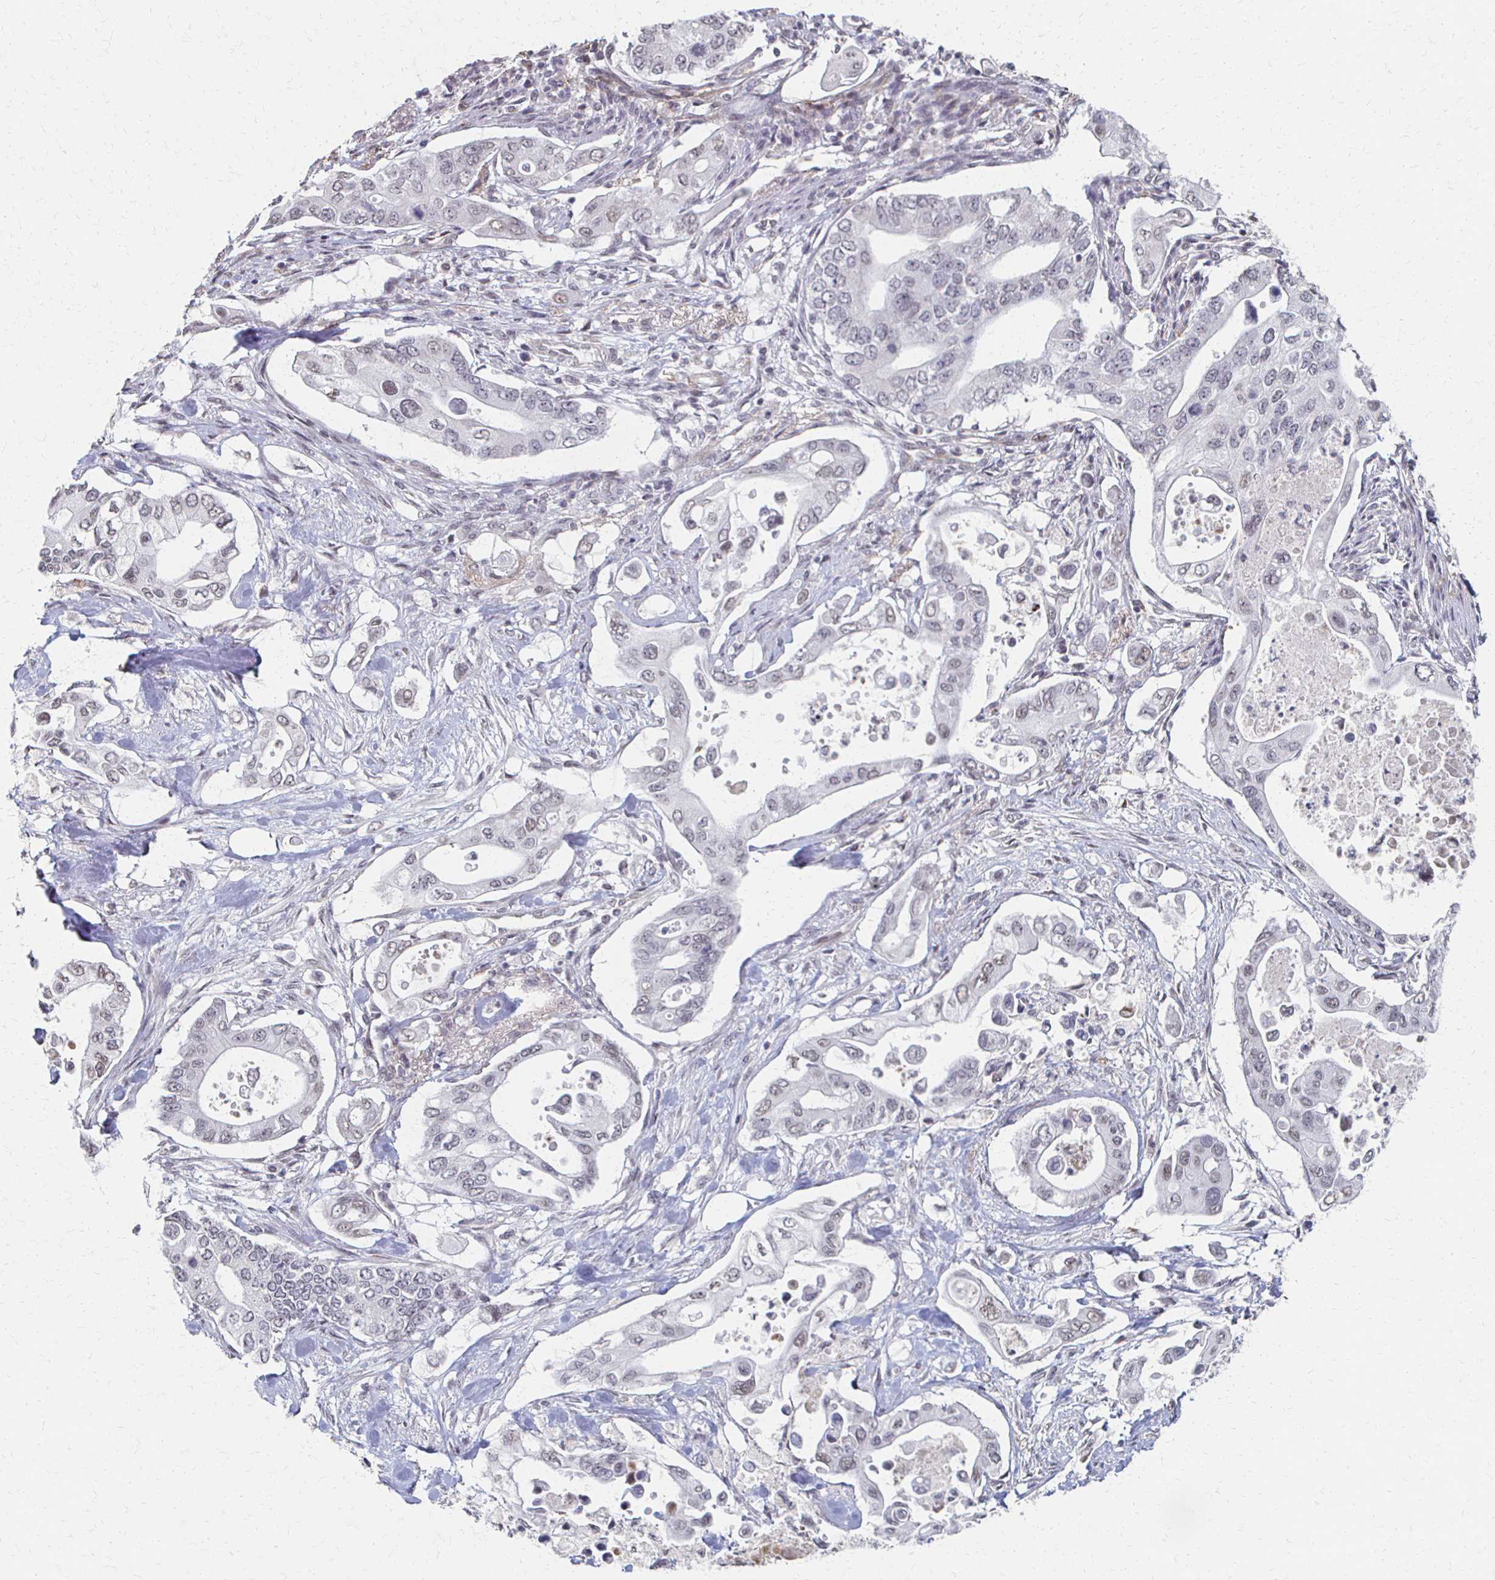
{"staining": {"intensity": "weak", "quantity": "25%-75%", "location": "nuclear"}, "tissue": "pancreatic cancer", "cell_type": "Tumor cells", "image_type": "cancer", "snomed": [{"axis": "morphology", "description": "Adenocarcinoma, NOS"}, {"axis": "topography", "description": "Pancreas"}], "caption": "A low amount of weak nuclear positivity is present in approximately 25%-75% of tumor cells in pancreatic cancer (adenocarcinoma) tissue. (DAB (3,3'-diaminobenzidine) IHC, brown staining for protein, blue staining for nuclei).", "gene": "DAB1", "patient": {"sex": "female", "age": 63}}